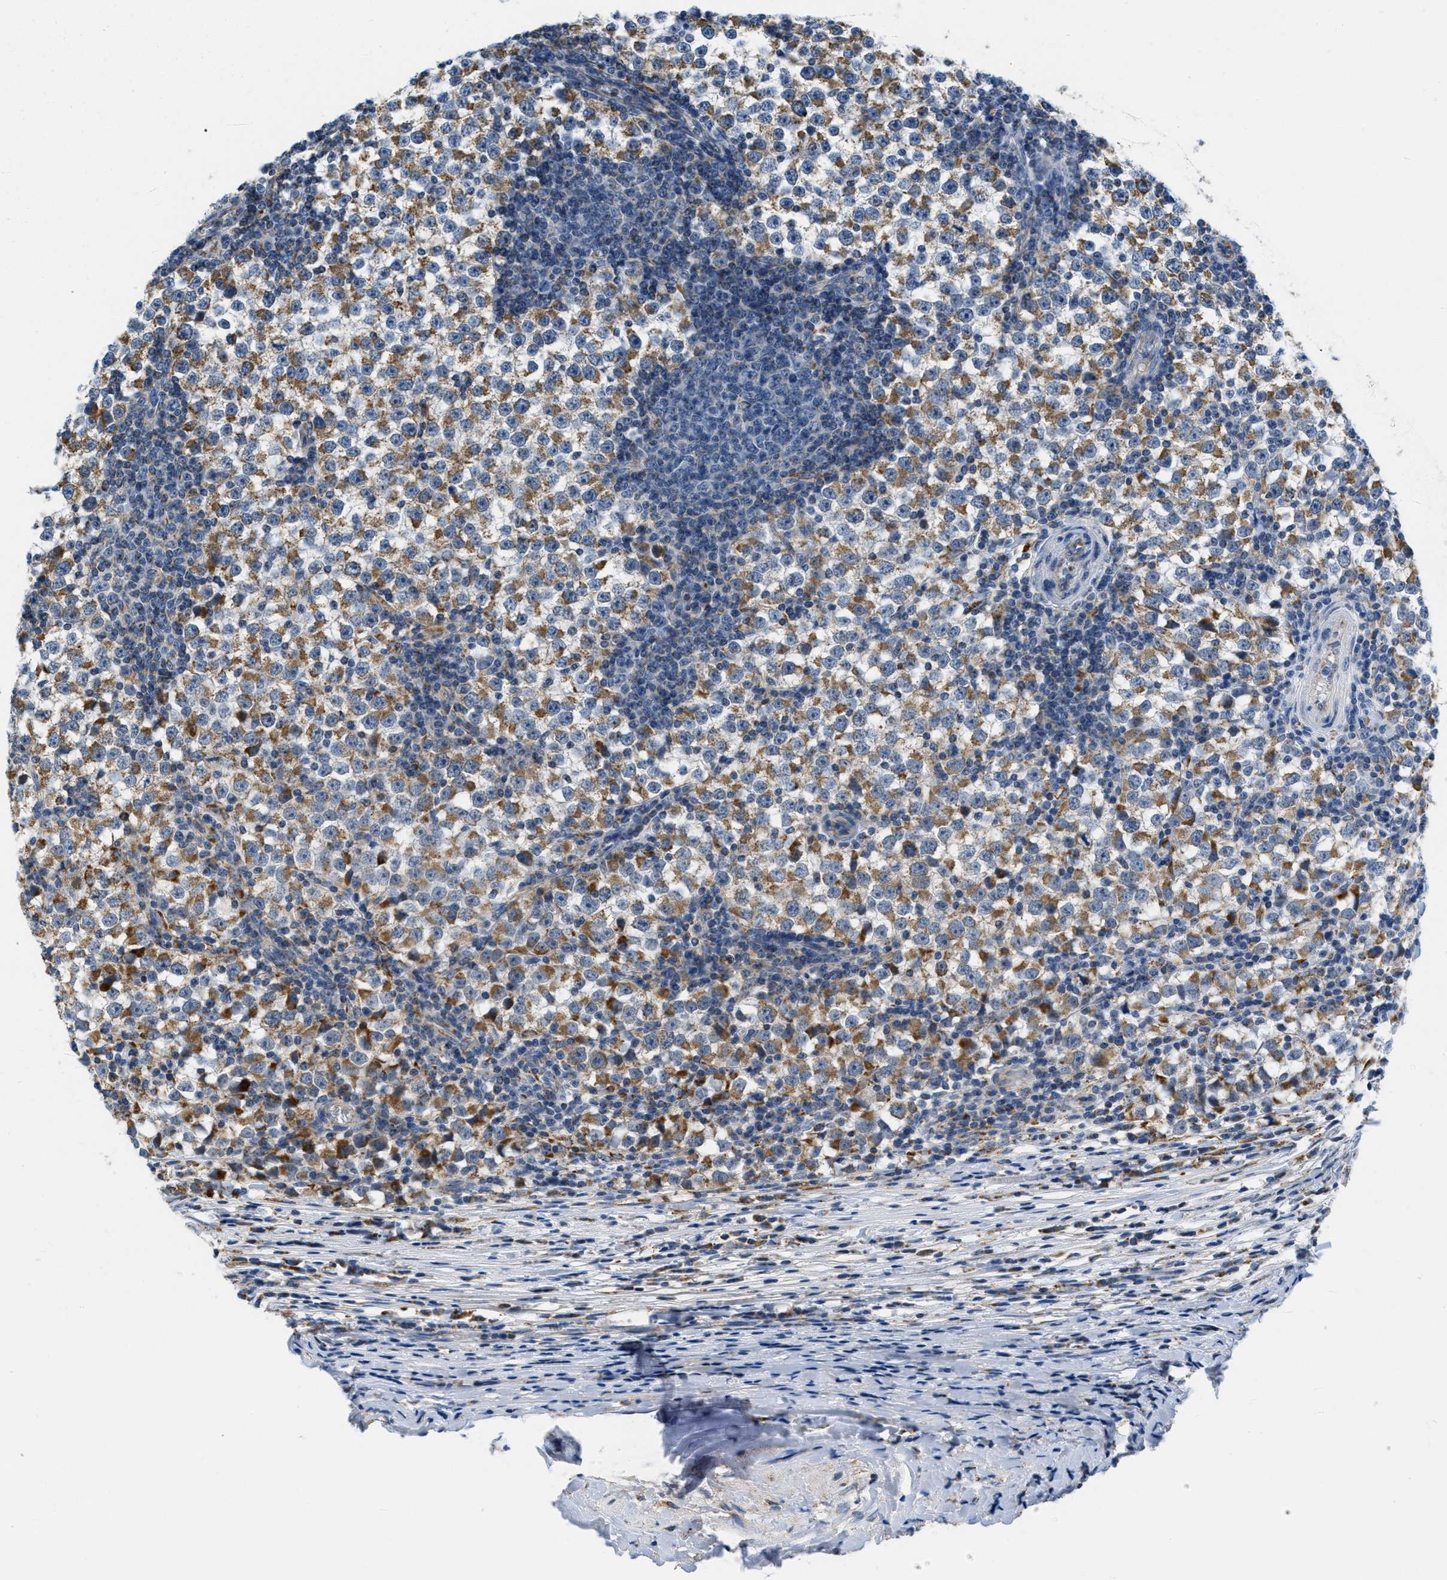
{"staining": {"intensity": "moderate", "quantity": ">75%", "location": "cytoplasmic/membranous"}, "tissue": "testis cancer", "cell_type": "Tumor cells", "image_type": "cancer", "snomed": [{"axis": "morphology", "description": "Seminoma, NOS"}, {"axis": "topography", "description": "Testis"}], "caption": "Immunohistochemistry image of neoplastic tissue: human seminoma (testis) stained using immunohistochemistry (IHC) reveals medium levels of moderate protein expression localized specifically in the cytoplasmic/membranous of tumor cells, appearing as a cytoplasmic/membranous brown color.", "gene": "KCNJ5", "patient": {"sex": "male", "age": 65}}